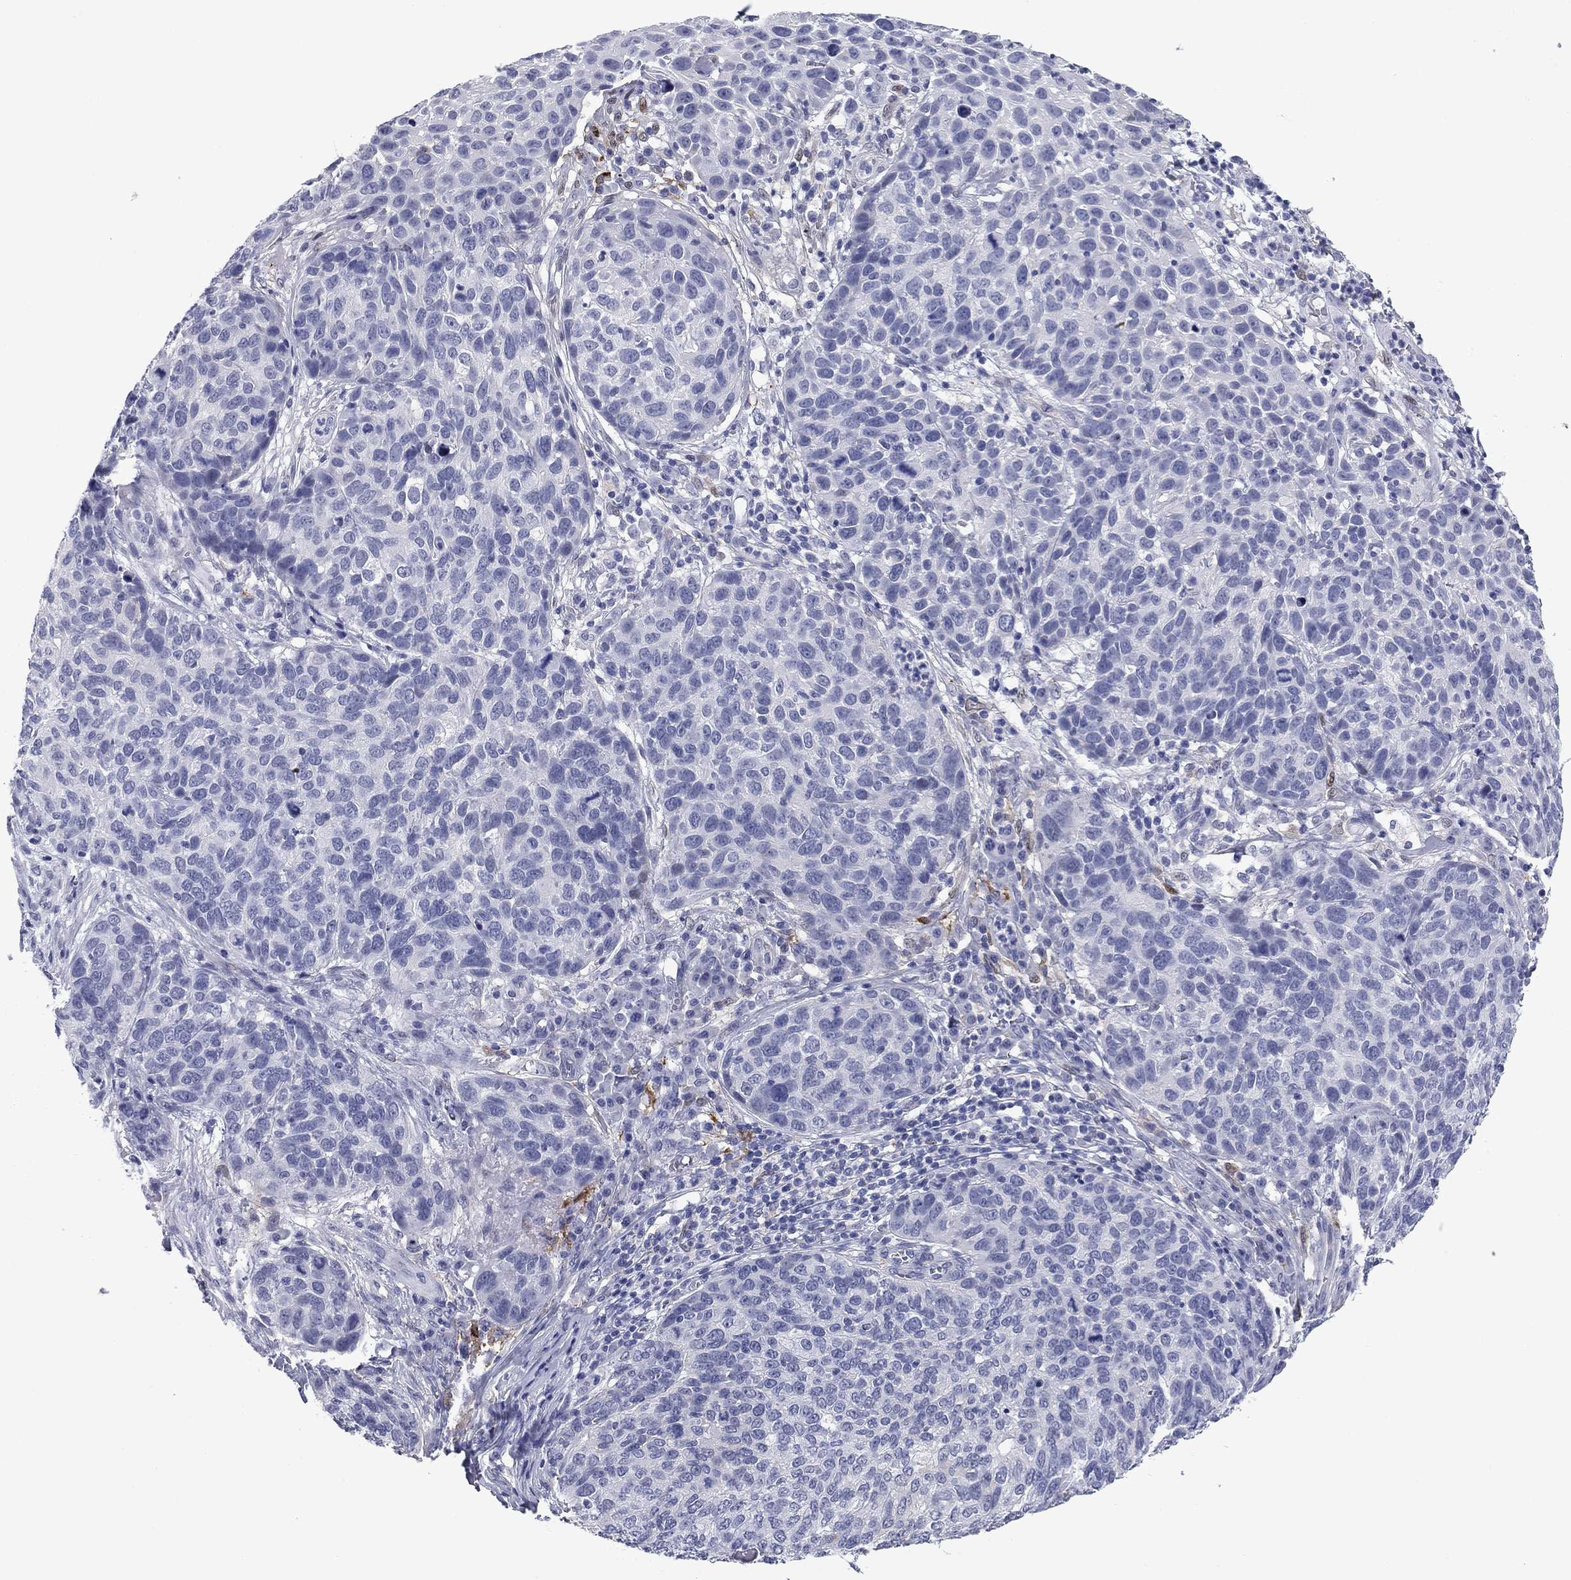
{"staining": {"intensity": "negative", "quantity": "none", "location": "none"}, "tissue": "skin cancer", "cell_type": "Tumor cells", "image_type": "cancer", "snomed": [{"axis": "morphology", "description": "Squamous cell carcinoma, NOS"}, {"axis": "topography", "description": "Skin"}], "caption": "Immunohistochemistry micrograph of human skin cancer (squamous cell carcinoma) stained for a protein (brown), which reveals no expression in tumor cells. (IHC, brightfield microscopy, high magnification).", "gene": "BCL2L14", "patient": {"sex": "male", "age": 92}}